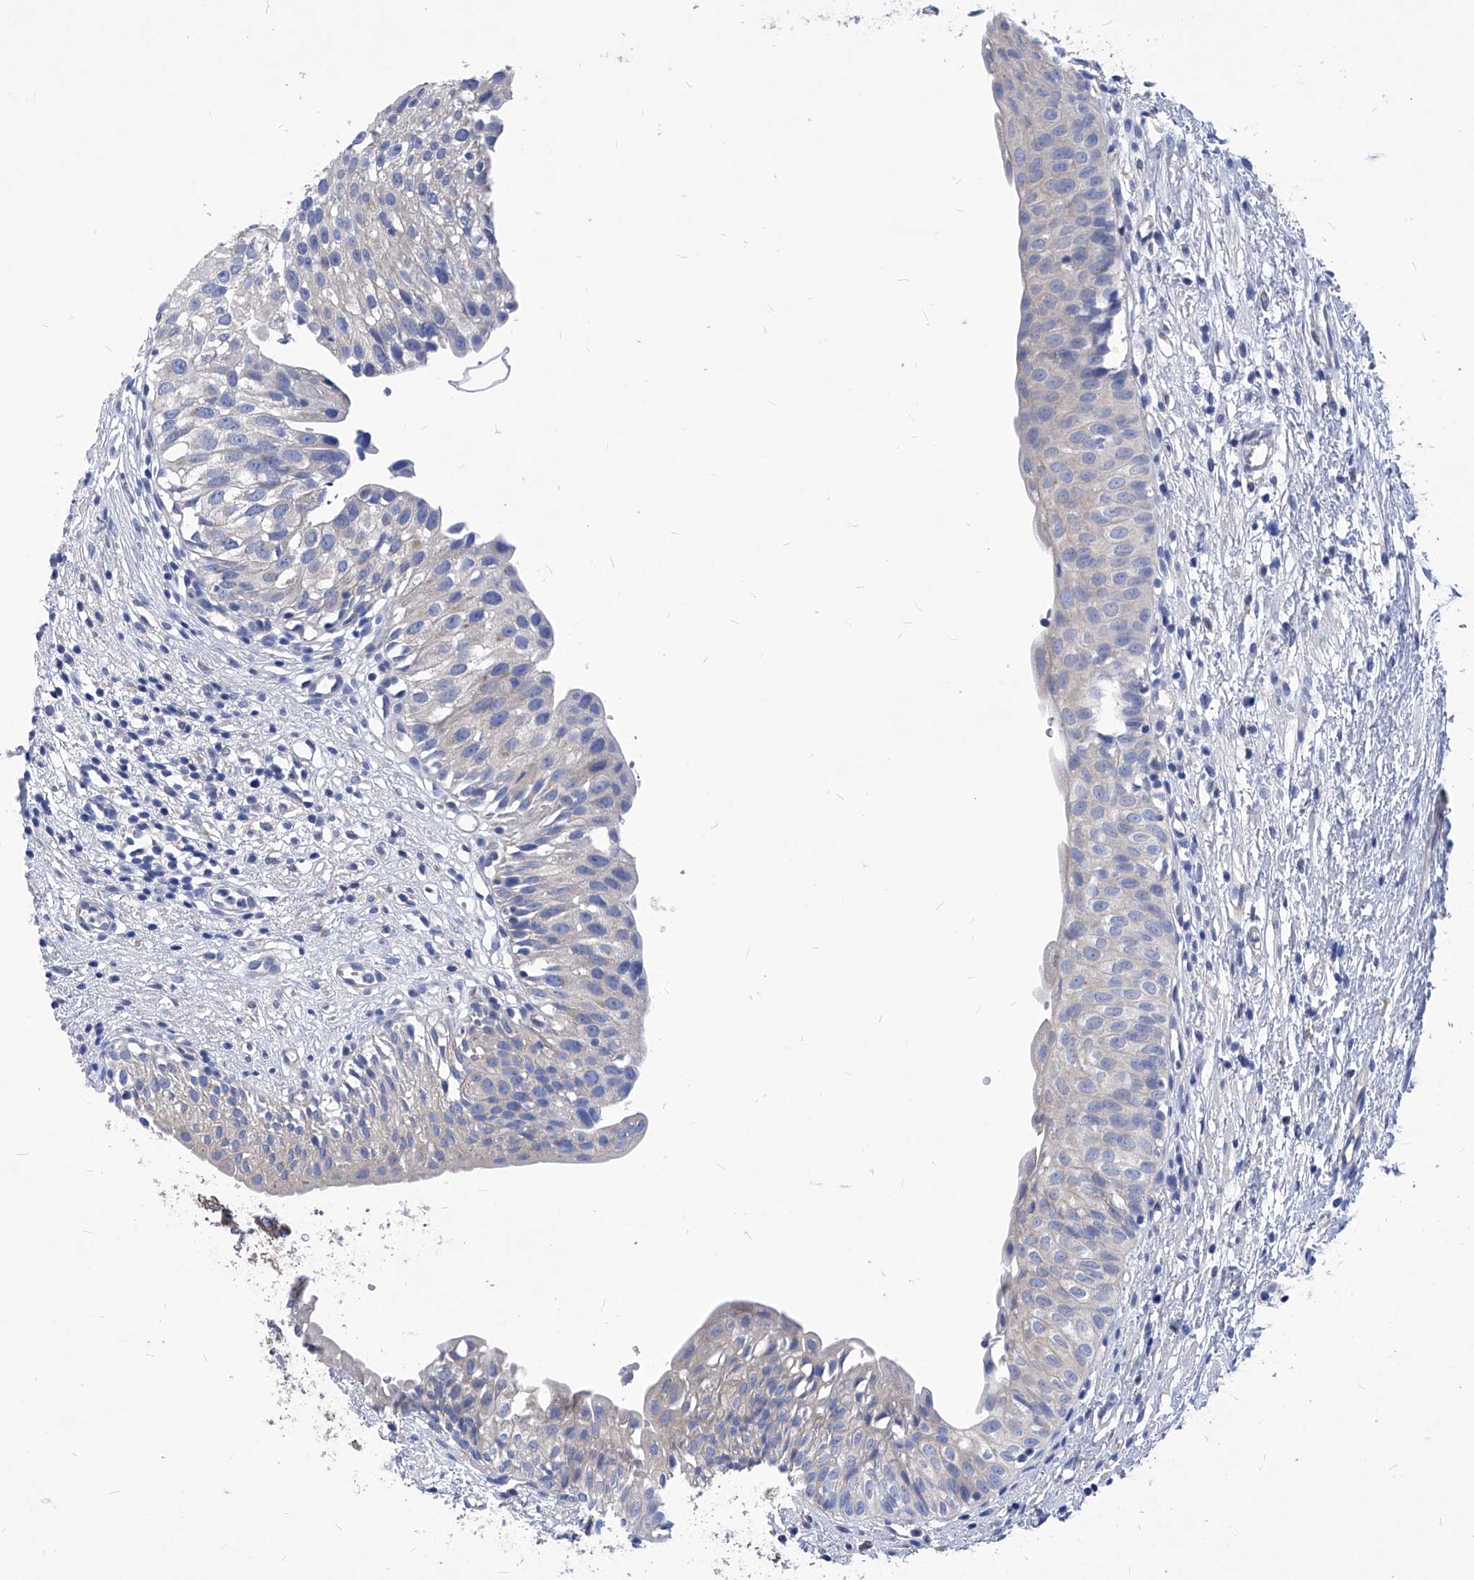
{"staining": {"intensity": "weak", "quantity": "<25%", "location": "cytoplasmic/membranous"}, "tissue": "urinary bladder", "cell_type": "Urothelial cells", "image_type": "normal", "snomed": [{"axis": "morphology", "description": "Normal tissue, NOS"}, {"axis": "topography", "description": "Urinary bladder"}], "caption": "High magnification brightfield microscopy of normal urinary bladder stained with DAB (3,3'-diaminobenzidine) (brown) and counterstained with hematoxylin (blue): urothelial cells show no significant positivity. The staining was performed using DAB to visualize the protein expression in brown, while the nuclei were stained in blue with hematoxylin (Magnification: 20x).", "gene": "XPNPEP1", "patient": {"sex": "male", "age": 51}}